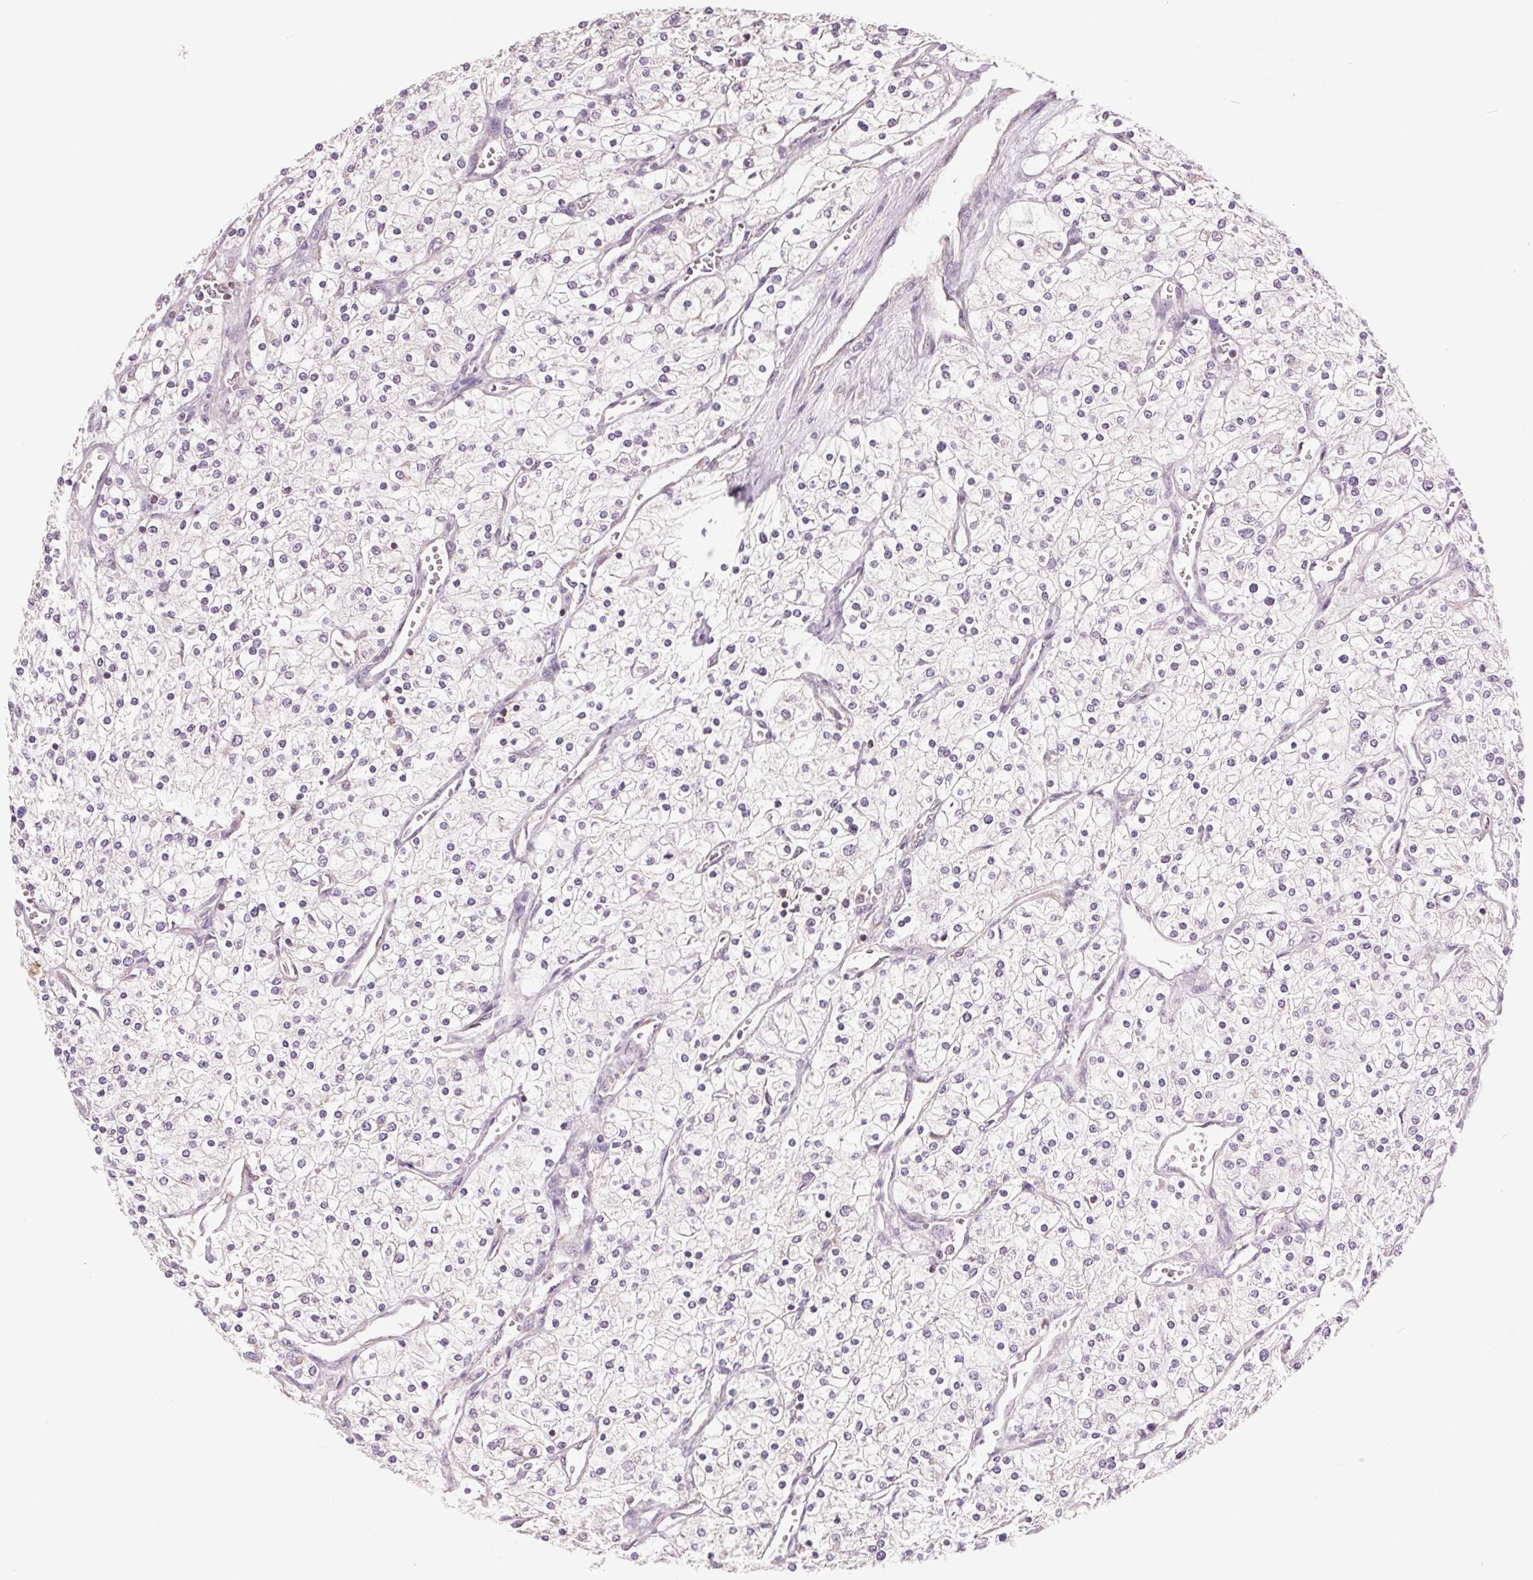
{"staining": {"intensity": "negative", "quantity": "none", "location": "none"}, "tissue": "renal cancer", "cell_type": "Tumor cells", "image_type": "cancer", "snomed": [{"axis": "morphology", "description": "Adenocarcinoma, NOS"}, {"axis": "topography", "description": "Kidney"}], "caption": "A high-resolution micrograph shows immunohistochemistry staining of renal adenocarcinoma, which demonstrates no significant staining in tumor cells.", "gene": "COX6A1", "patient": {"sex": "male", "age": 80}}